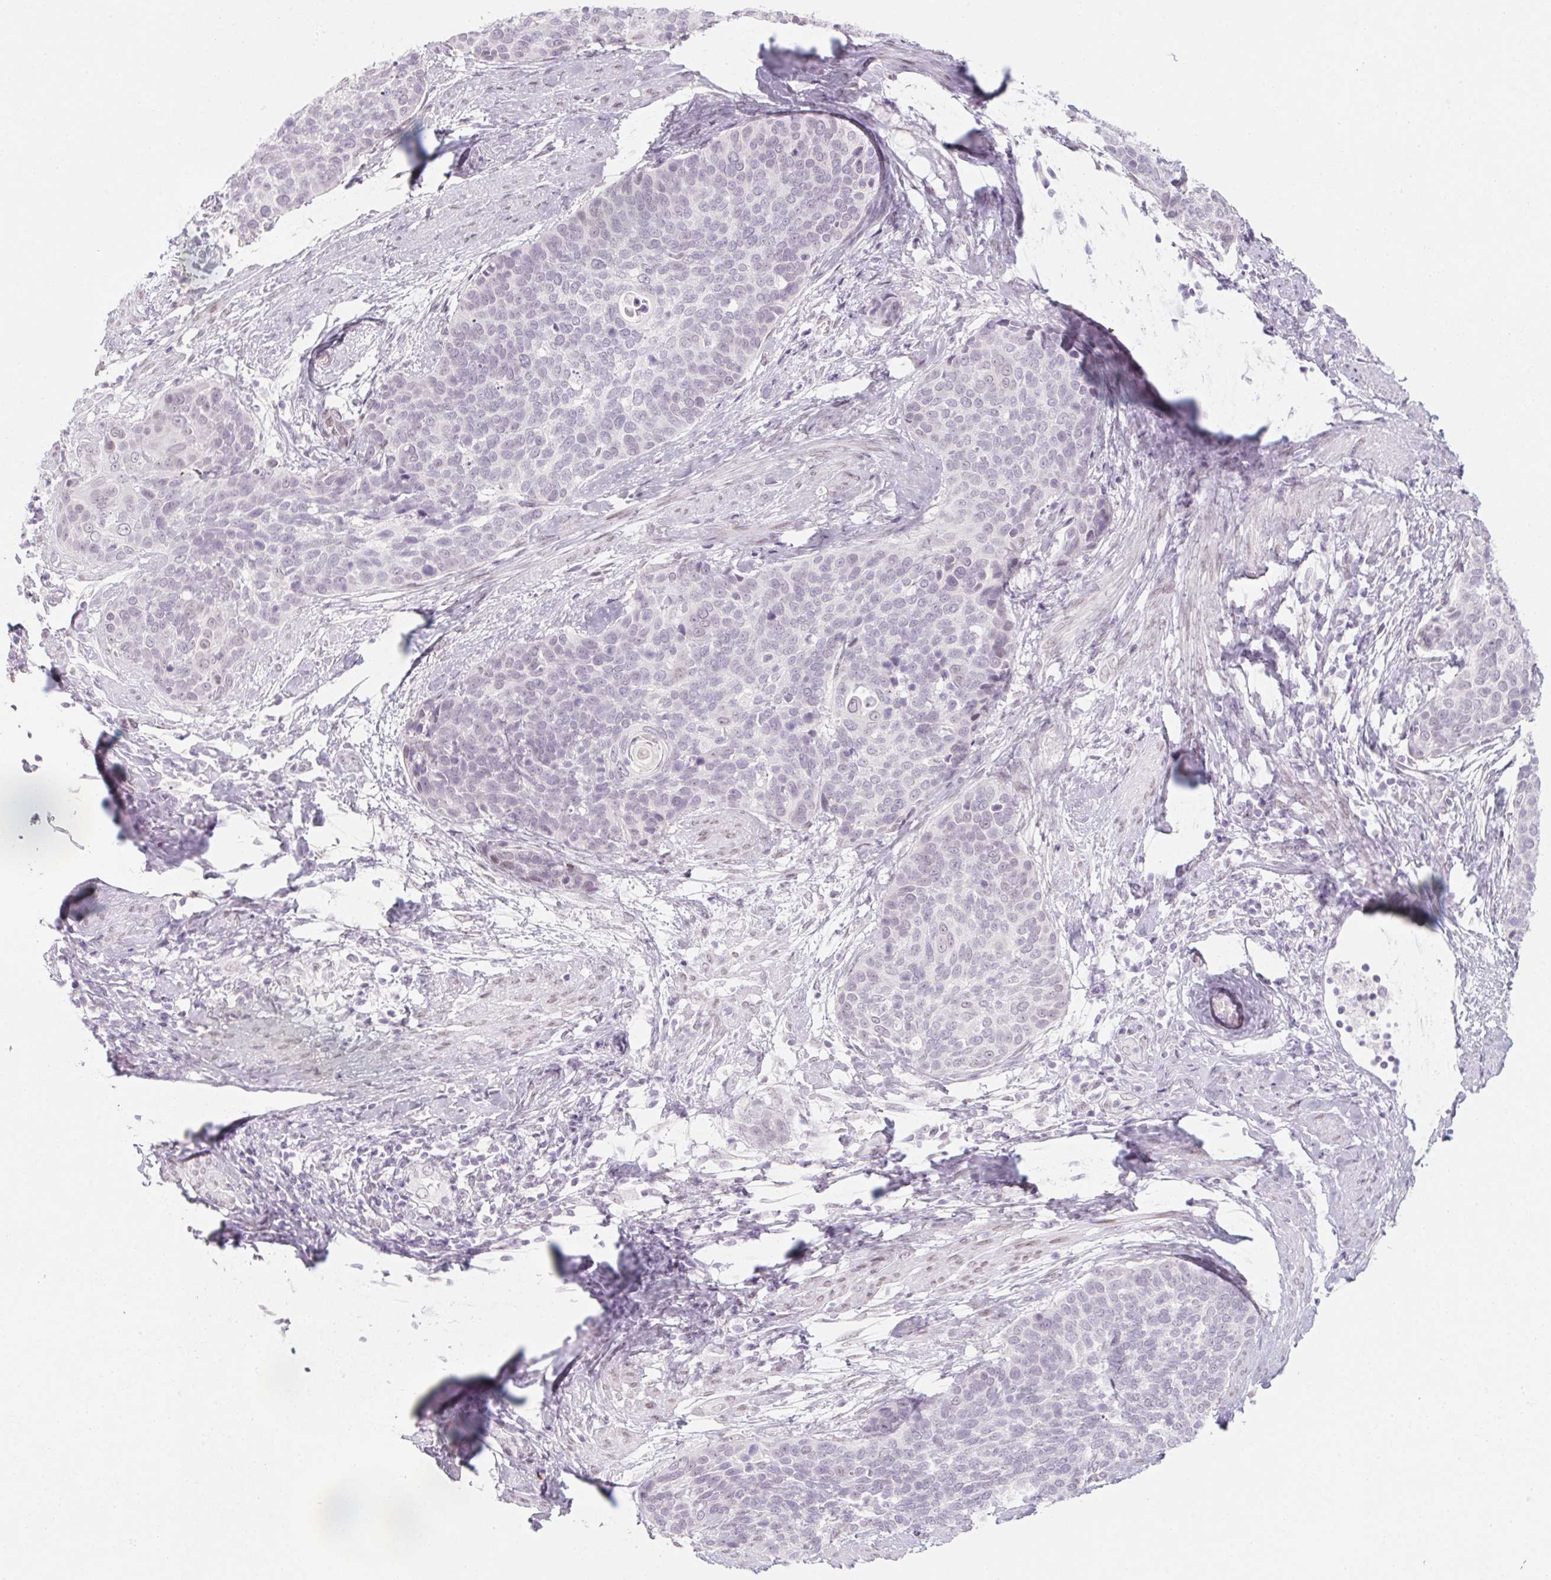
{"staining": {"intensity": "negative", "quantity": "none", "location": "none"}, "tissue": "cervical cancer", "cell_type": "Tumor cells", "image_type": "cancer", "snomed": [{"axis": "morphology", "description": "Squamous cell carcinoma, NOS"}, {"axis": "topography", "description": "Cervix"}], "caption": "High magnification brightfield microscopy of cervical cancer stained with DAB (3,3'-diaminobenzidine) (brown) and counterstained with hematoxylin (blue): tumor cells show no significant expression. The staining is performed using DAB (3,3'-diaminobenzidine) brown chromogen with nuclei counter-stained in using hematoxylin.", "gene": "KCNQ2", "patient": {"sex": "female", "age": 69}}